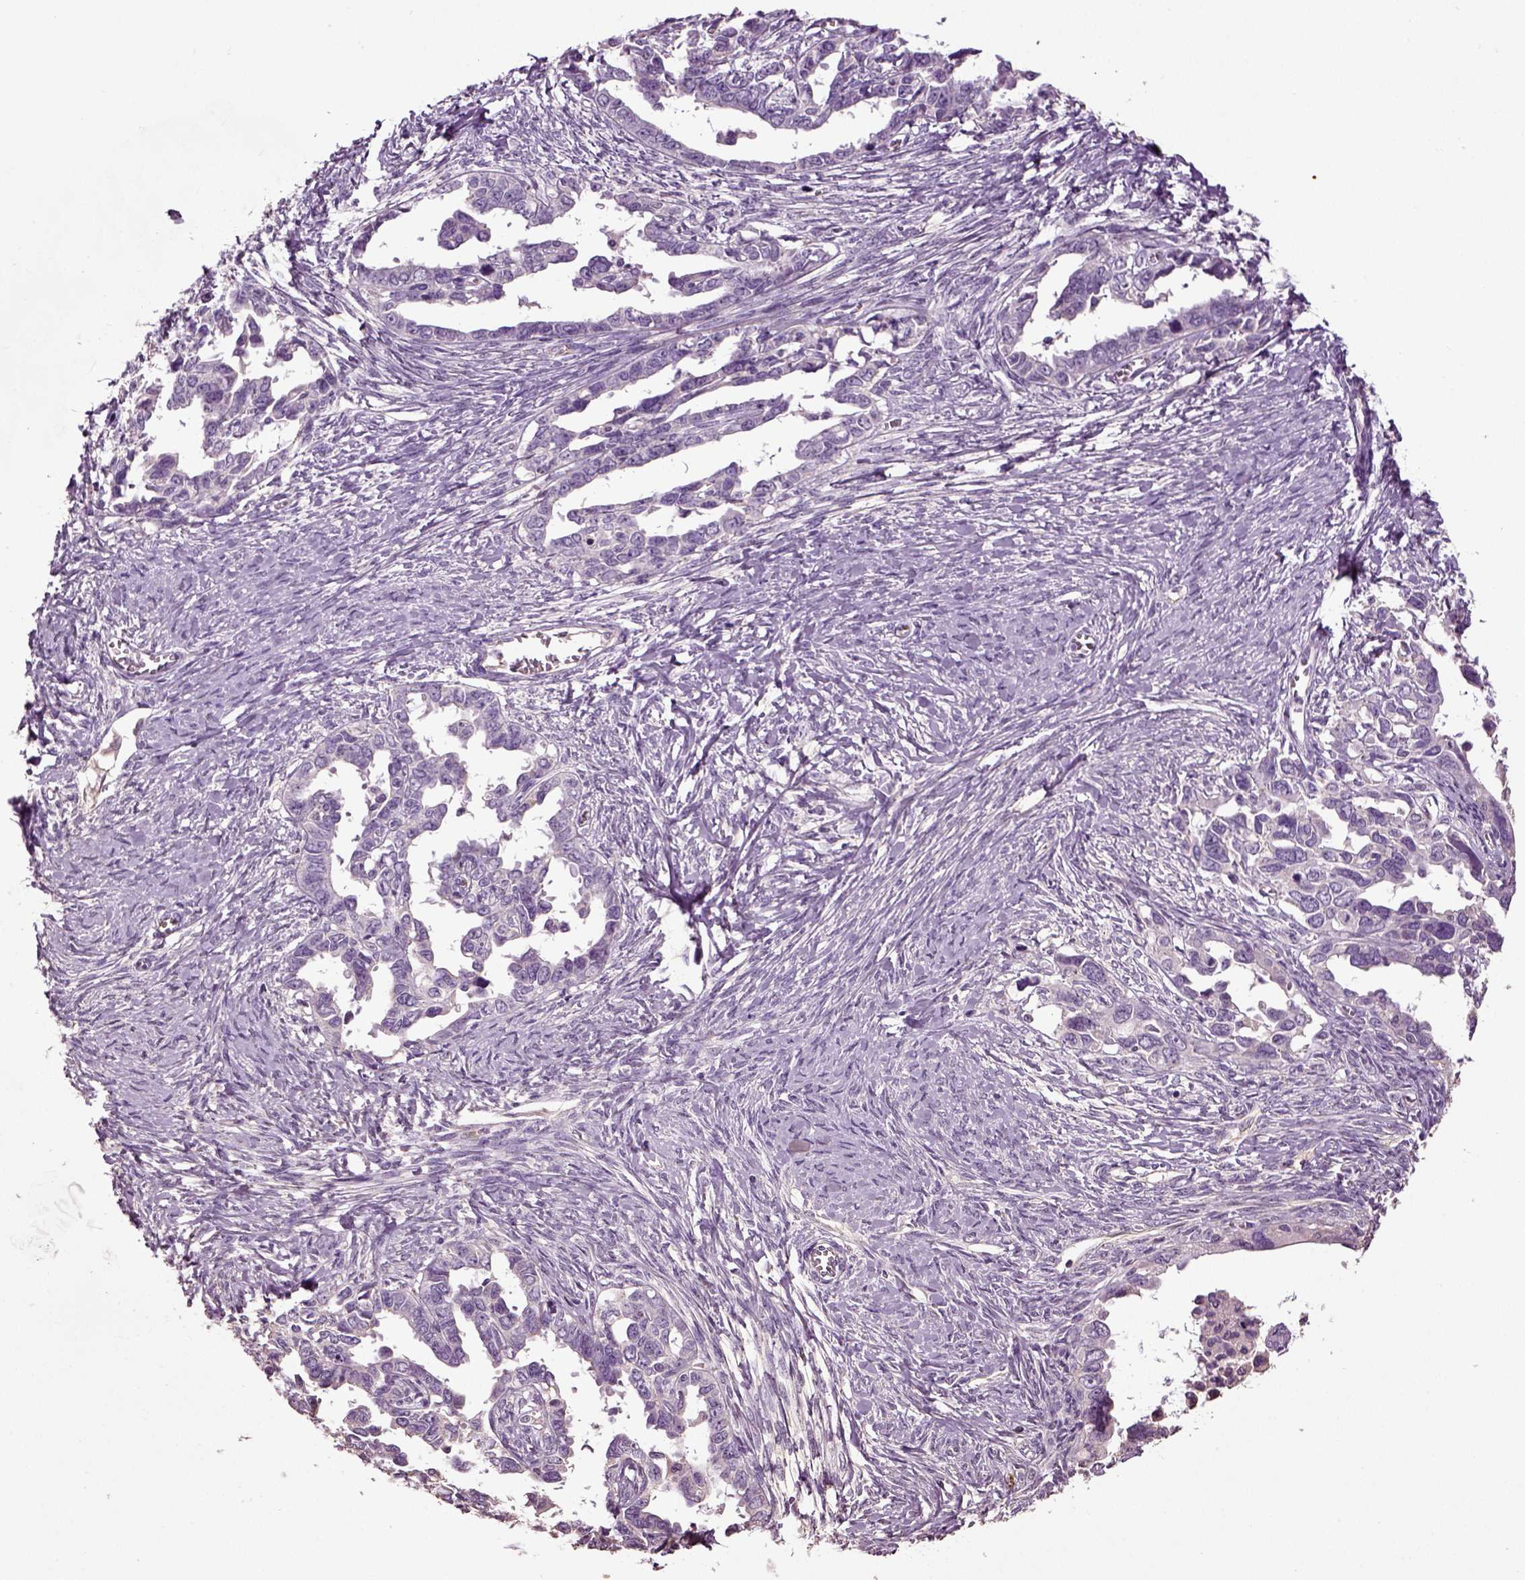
{"staining": {"intensity": "negative", "quantity": "none", "location": "none"}, "tissue": "ovarian cancer", "cell_type": "Tumor cells", "image_type": "cancer", "snomed": [{"axis": "morphology", "description": "Cystadenocarcinoma, serous, NOS"}, {"axis": "topography", "description": "Ovary"}], "caption": "This histopathology image is of serous cystadenocarcinoma (ovarian) stained with immunohistochemistry (IHC) to label a protein in brown with the nuclei are counter-stained blue. There is no expression in tumor cells.", "gene": "DEFB118", "patient": {"sex": "female", "age": 69}}